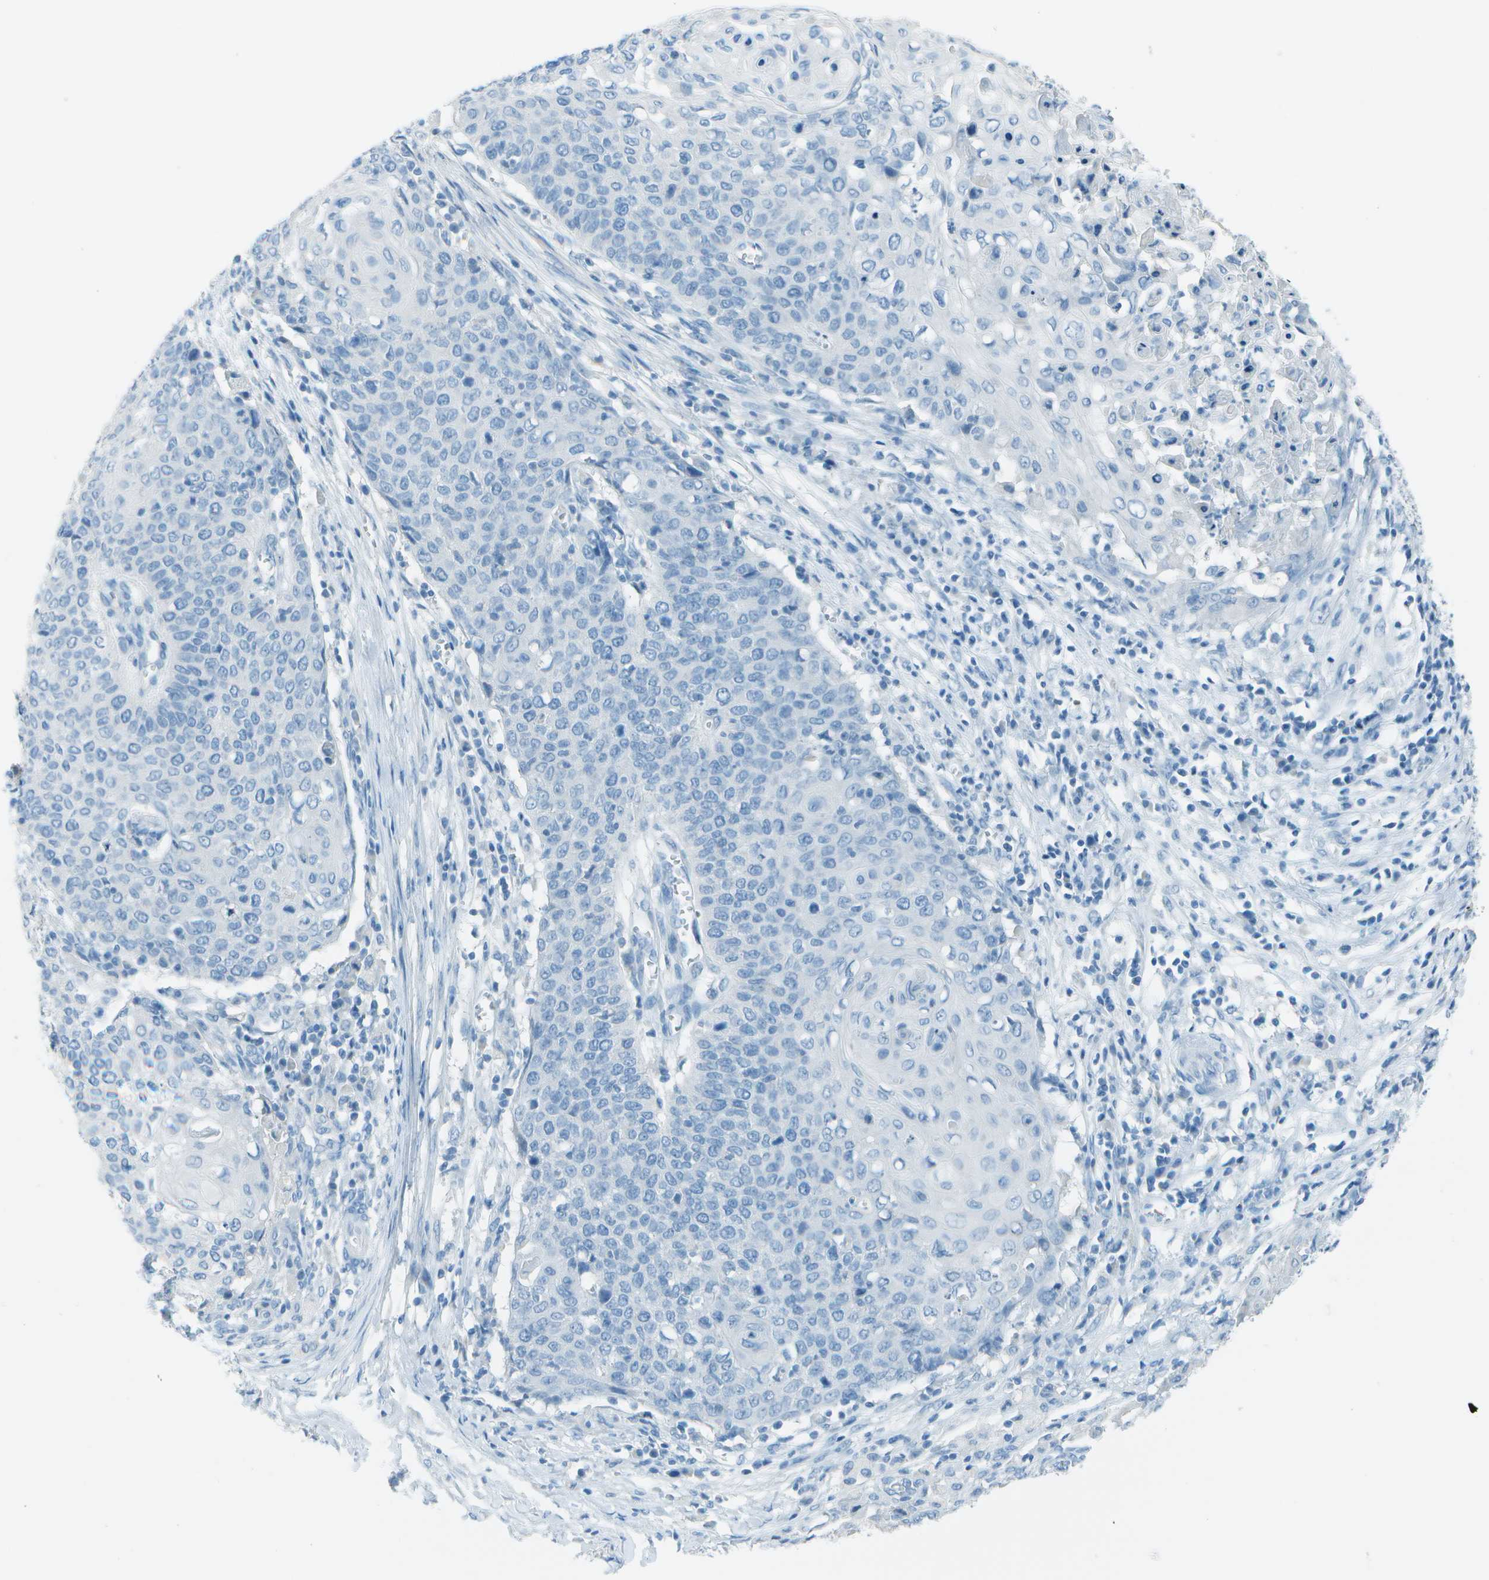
{"staining": {"intensity": "negative", "quantity": "none", "location": "none"}, "tissue": "cervical cancer", "cell_type": "Tumor cells", "image_type": "cancer", "snomed": [{"axis": "morphology", "description": "Squamous cell carcinoma, NOS"}, {"axis": "topography", "description": "Cervix"}], "caption": "Immunohistochemical staining of cervical squamous cell carcinoma shows no significant positivity in tumor cells.", "gene": "FGF1", "patient": {"sex": "female", "age": 39}}